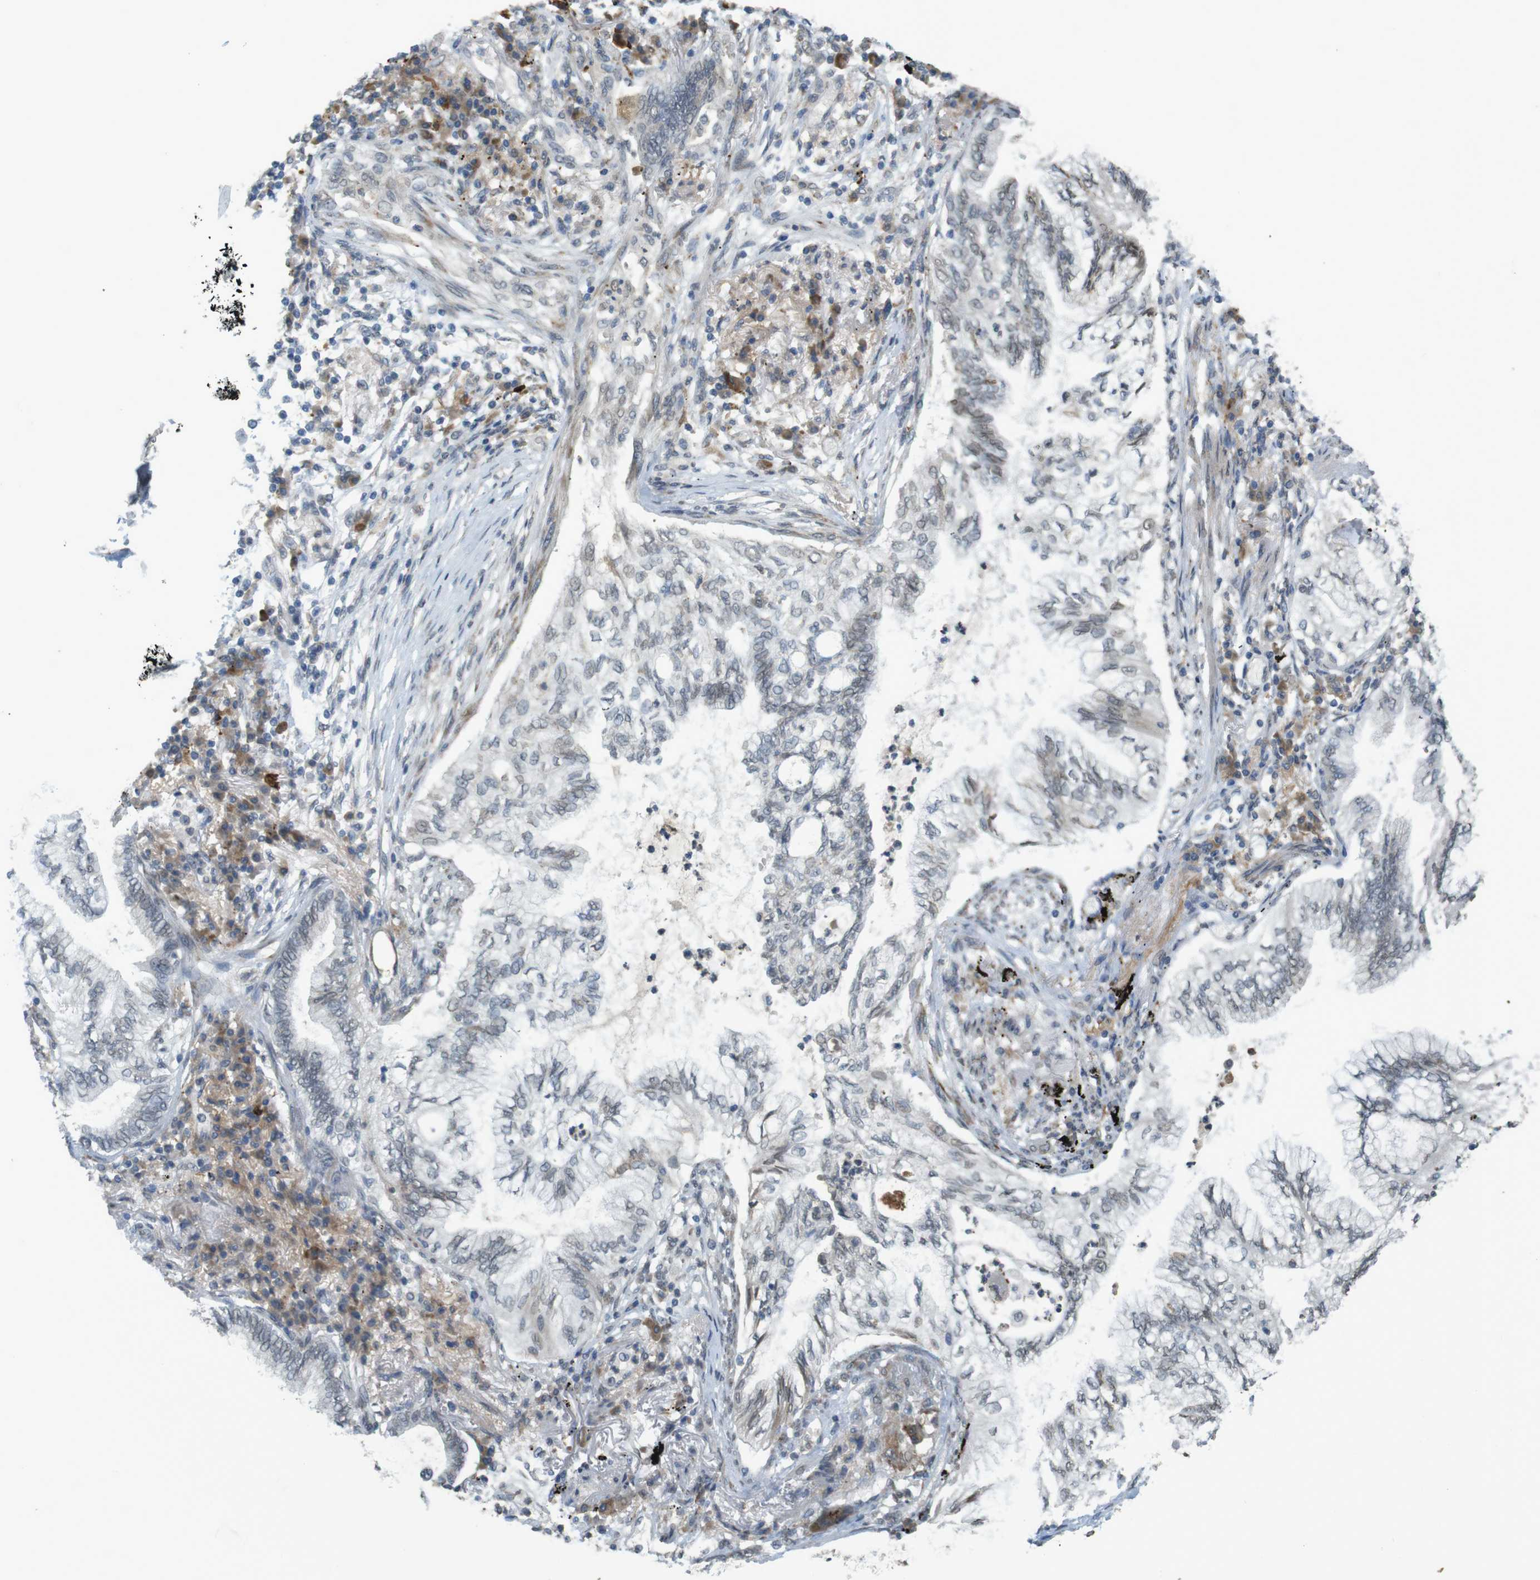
{"staining": {"intensity": "moderate", "quantity": "<25%", "location": "cytoplasmic/membranous"}, "tissue": "lung cancer", "cell_type": "Tumor cells", "image_type": "cancer", "snomed": [{"axis": "morphology", "description": "Normal tissue, NOS"}, {"axis": "morphology", "description": "Adenocarcinoma, NOS"}, {"axis": "topography", "description": "Bronchus"}, {"axis": "topography", "description": "Lung"}], "caption": "A brown stain highlights moderate cytoplasmic/membranous expression of a protein in lung cancer (adenocarcinoma) tumor cells.", "gene": "FZD10", "patient": {"sex": "female", "age": 70}}